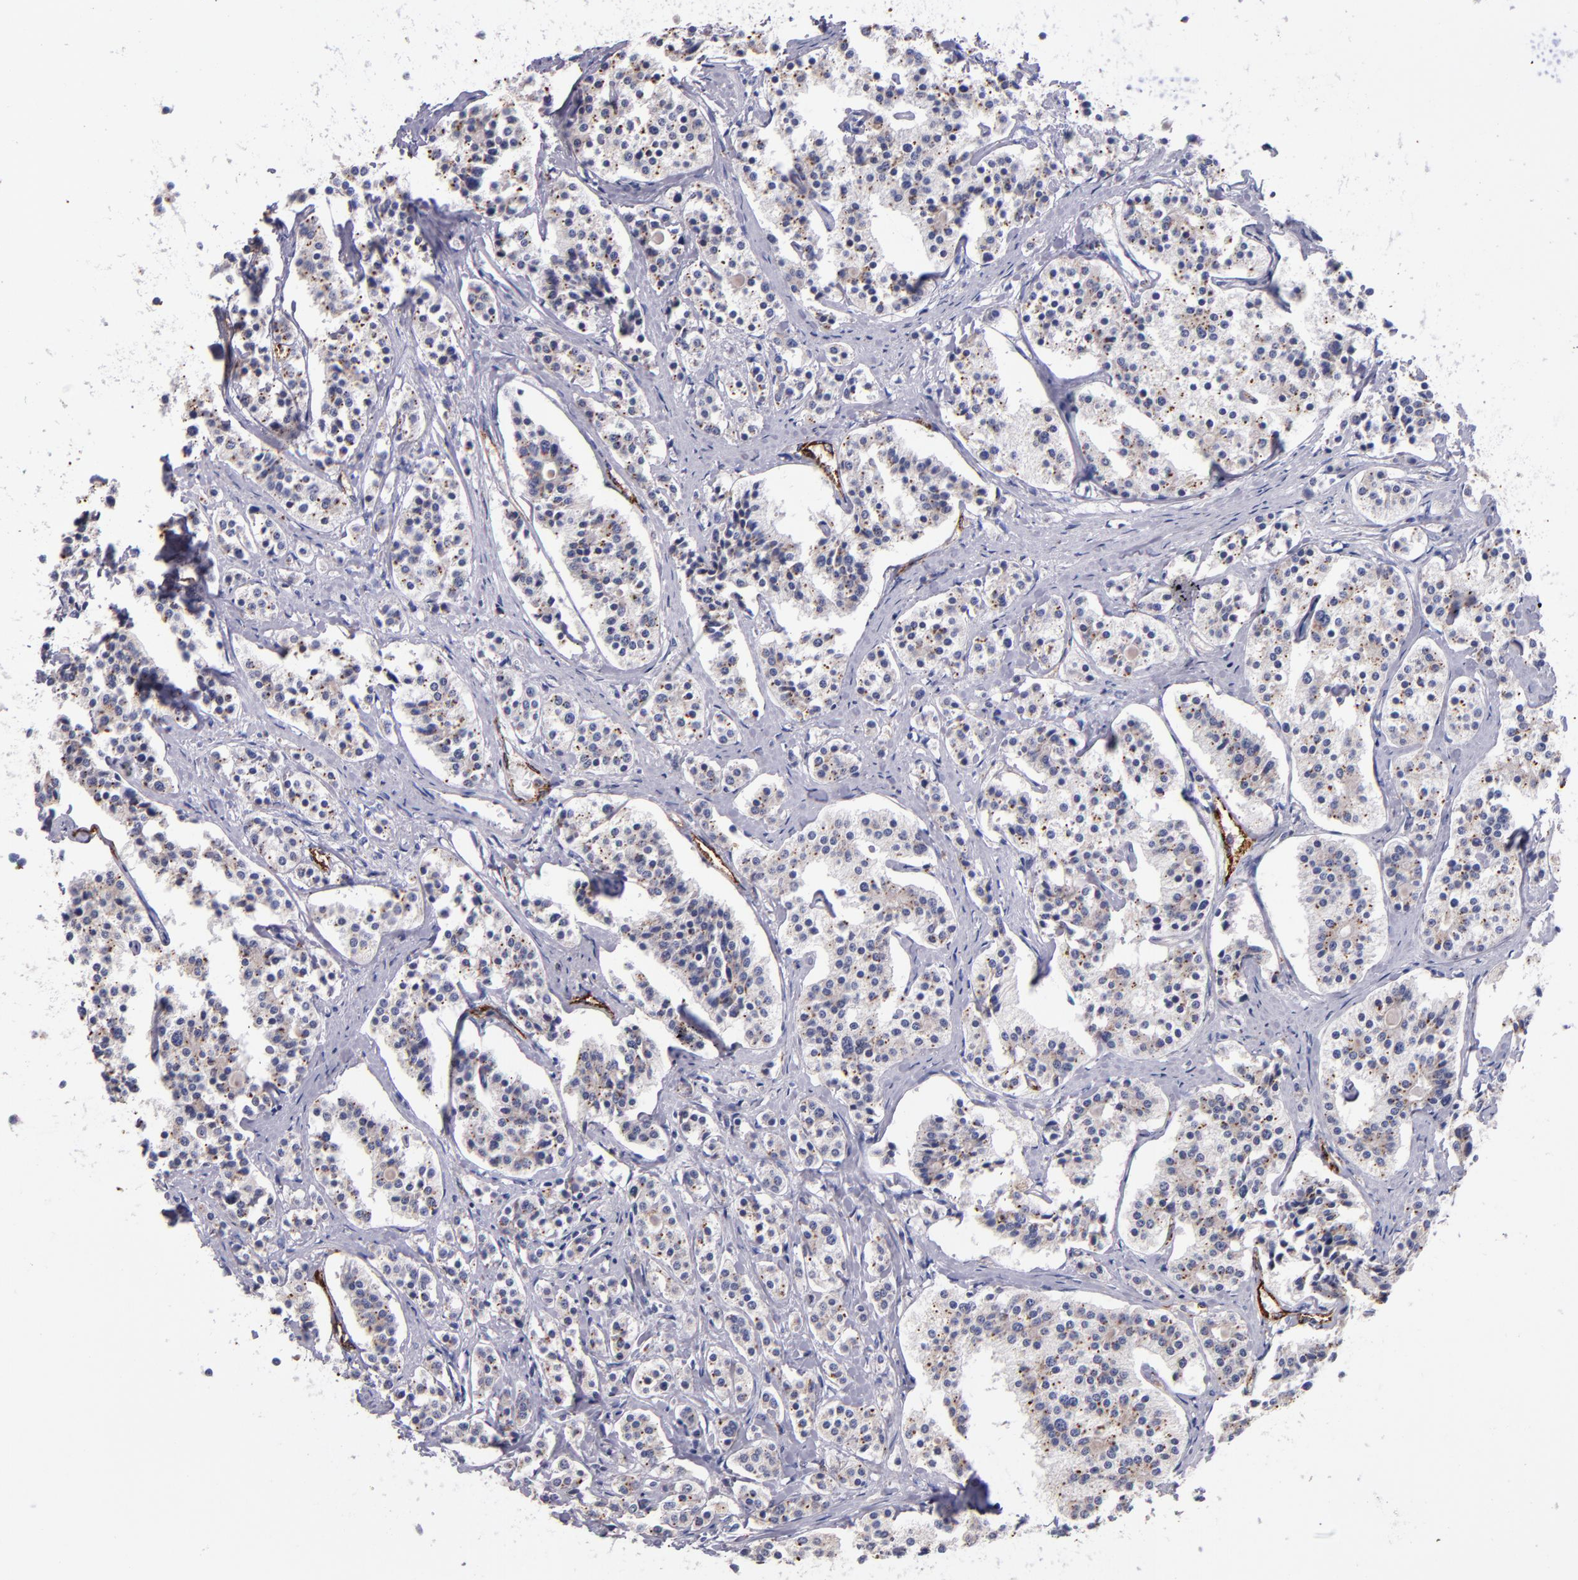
{"staining": {"intensity": "weak", "quantity": "25%-75%", "location": "cytoplasmic/membranous"}, "tissue": "carcinoid", "cell_type": "Tumor cells", "image_type": "cancer", "snomed": [{"axis": "morphology", "description": "Carcinoid, malignant, NOS"}, {"axis": "topography", "description": "Small intestine"}], "caption": "Malignant carcinoid stained for a protein exhibits weak cytoplasmic/membranous positivity in tumor cells.", "gene": "SELP", "patient": {"sex": "male", "age": 63}}